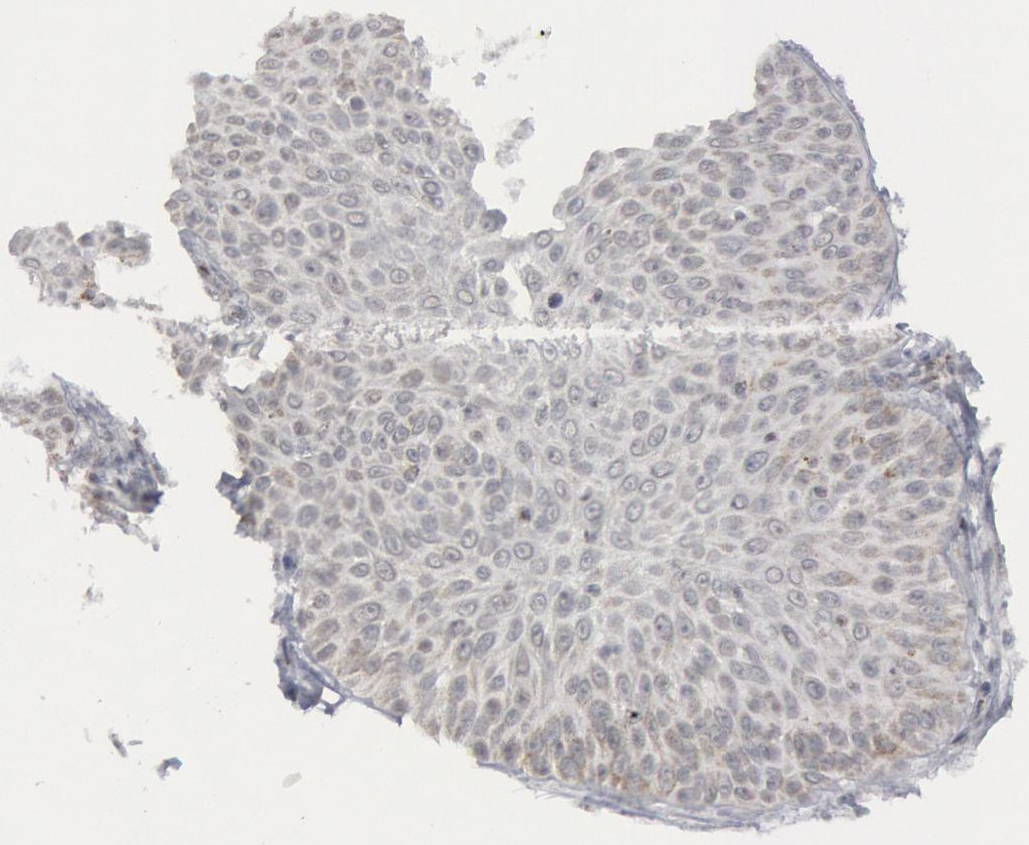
{"staining": {"intensity": "negative", "quantity": "none", "location": "none"}, "tissue": "skin cancer", "cell_type": "Tumor cells", "image_type": "cancer", "snomed": [{"axis": "morphology", "description": "Squamous cell carcinoma, NOS"}, {"axis": "topography", "description": "Skin"}], "caption": "This is a image of immunohistochemistry (IHC) staining of skin cancer (squamous cell carcinoma), which shows no staining in tumor cells.", "gene": "CASP9", "patient": {"sex": "male", "age": 82}}